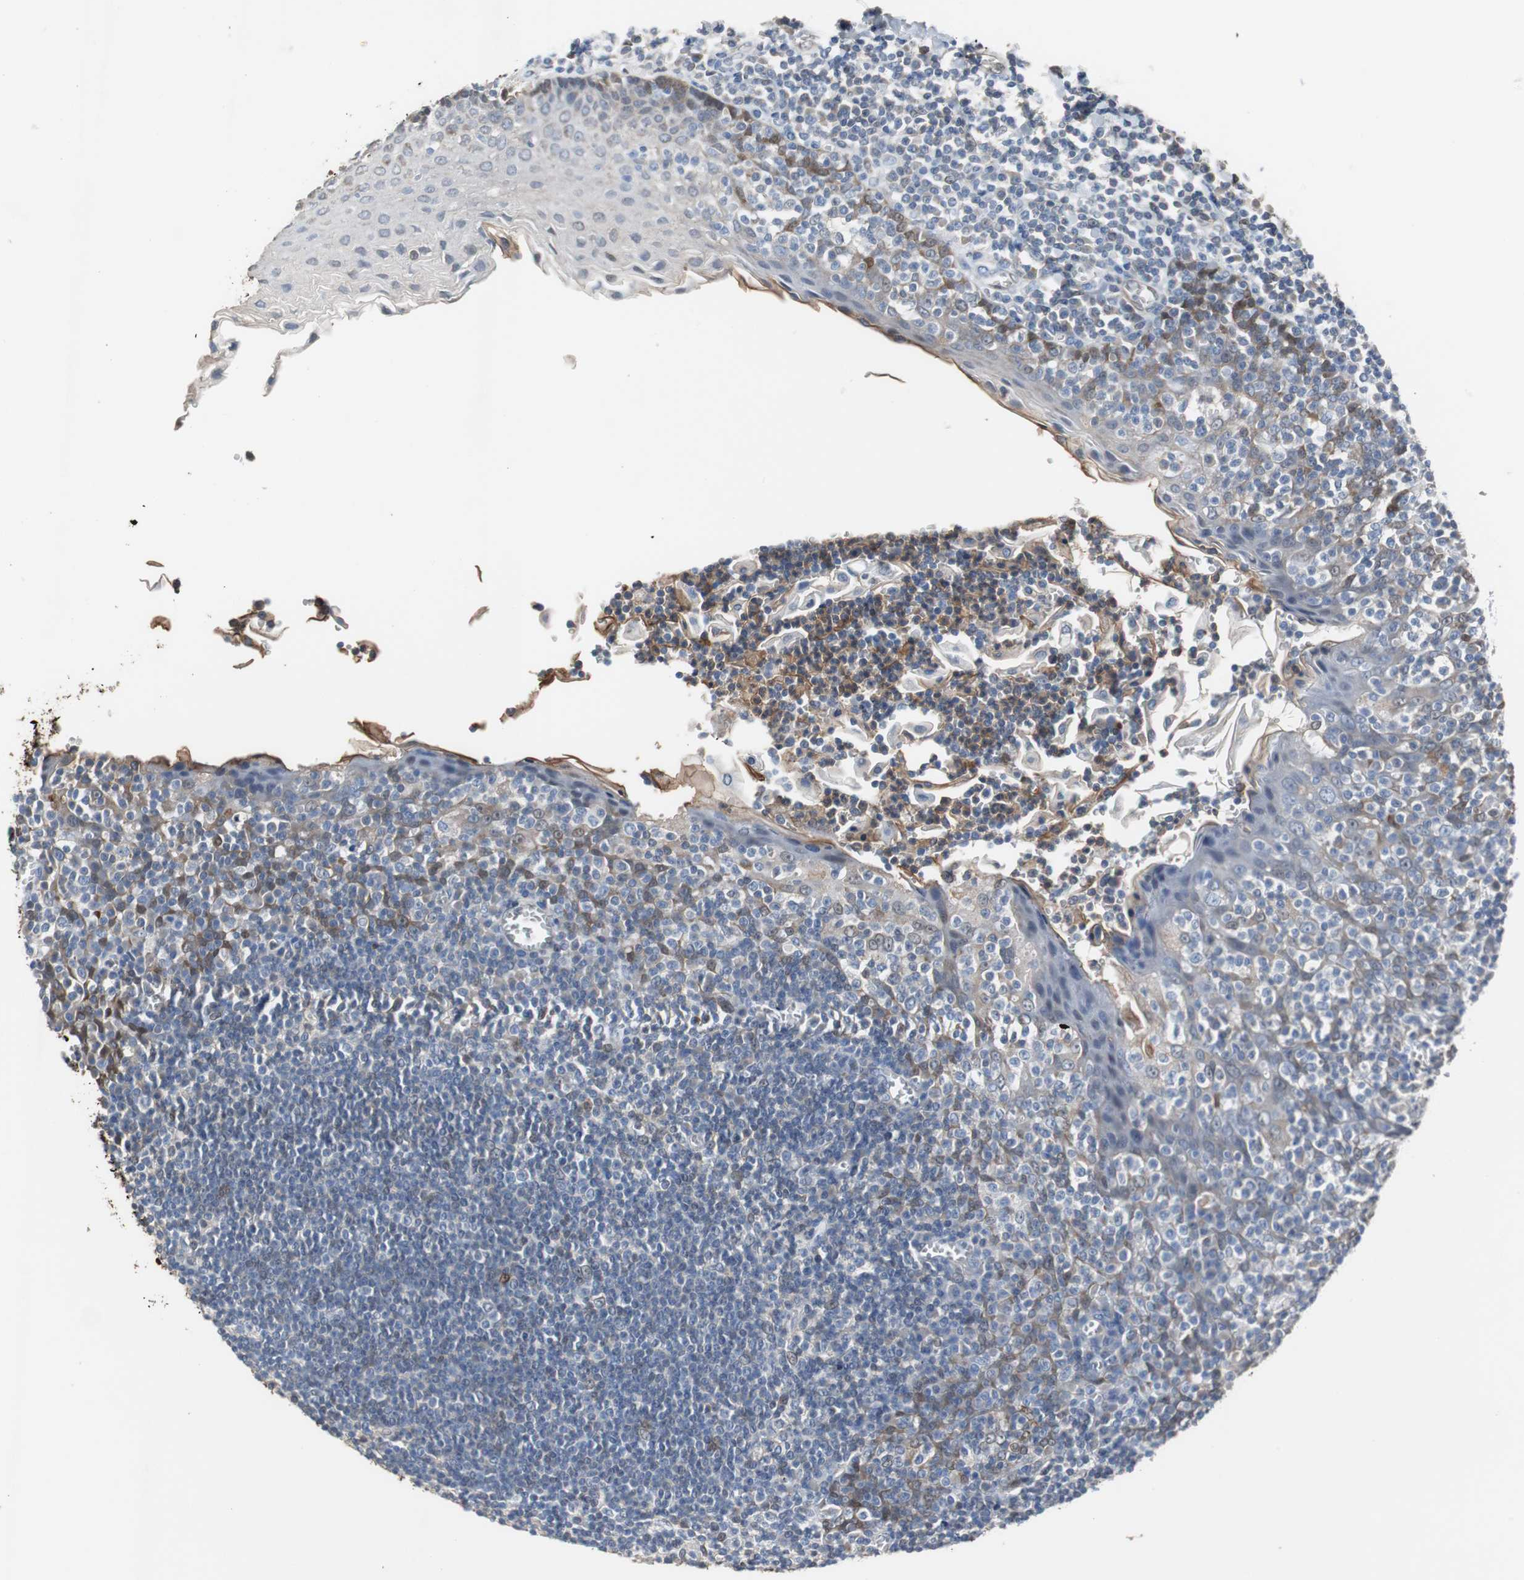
{"staining": {"intensity": "weak", "quantity": "<25%", "location": "cytoplasmic/membranous"}, "tissue": "oral mucosa", "cell_type": "Squamous epithelial cells", "image_type": "normal", "snomed": [{"axis": "morphology", "description": "Normal tissue, NOS"}, {"axis": "topography", "description": "Oral tissue"}], "caption": "High magnification brightfield microscopy of normal oral mucosa stained with DAB (3,3'-diaminobenzidine) (brown) and counterstained with hematoxylin (blue): squamous epithelial cells show no significant staining.", "gene": "ANXA4", "patient": {"sex": "male", "age": 20}}